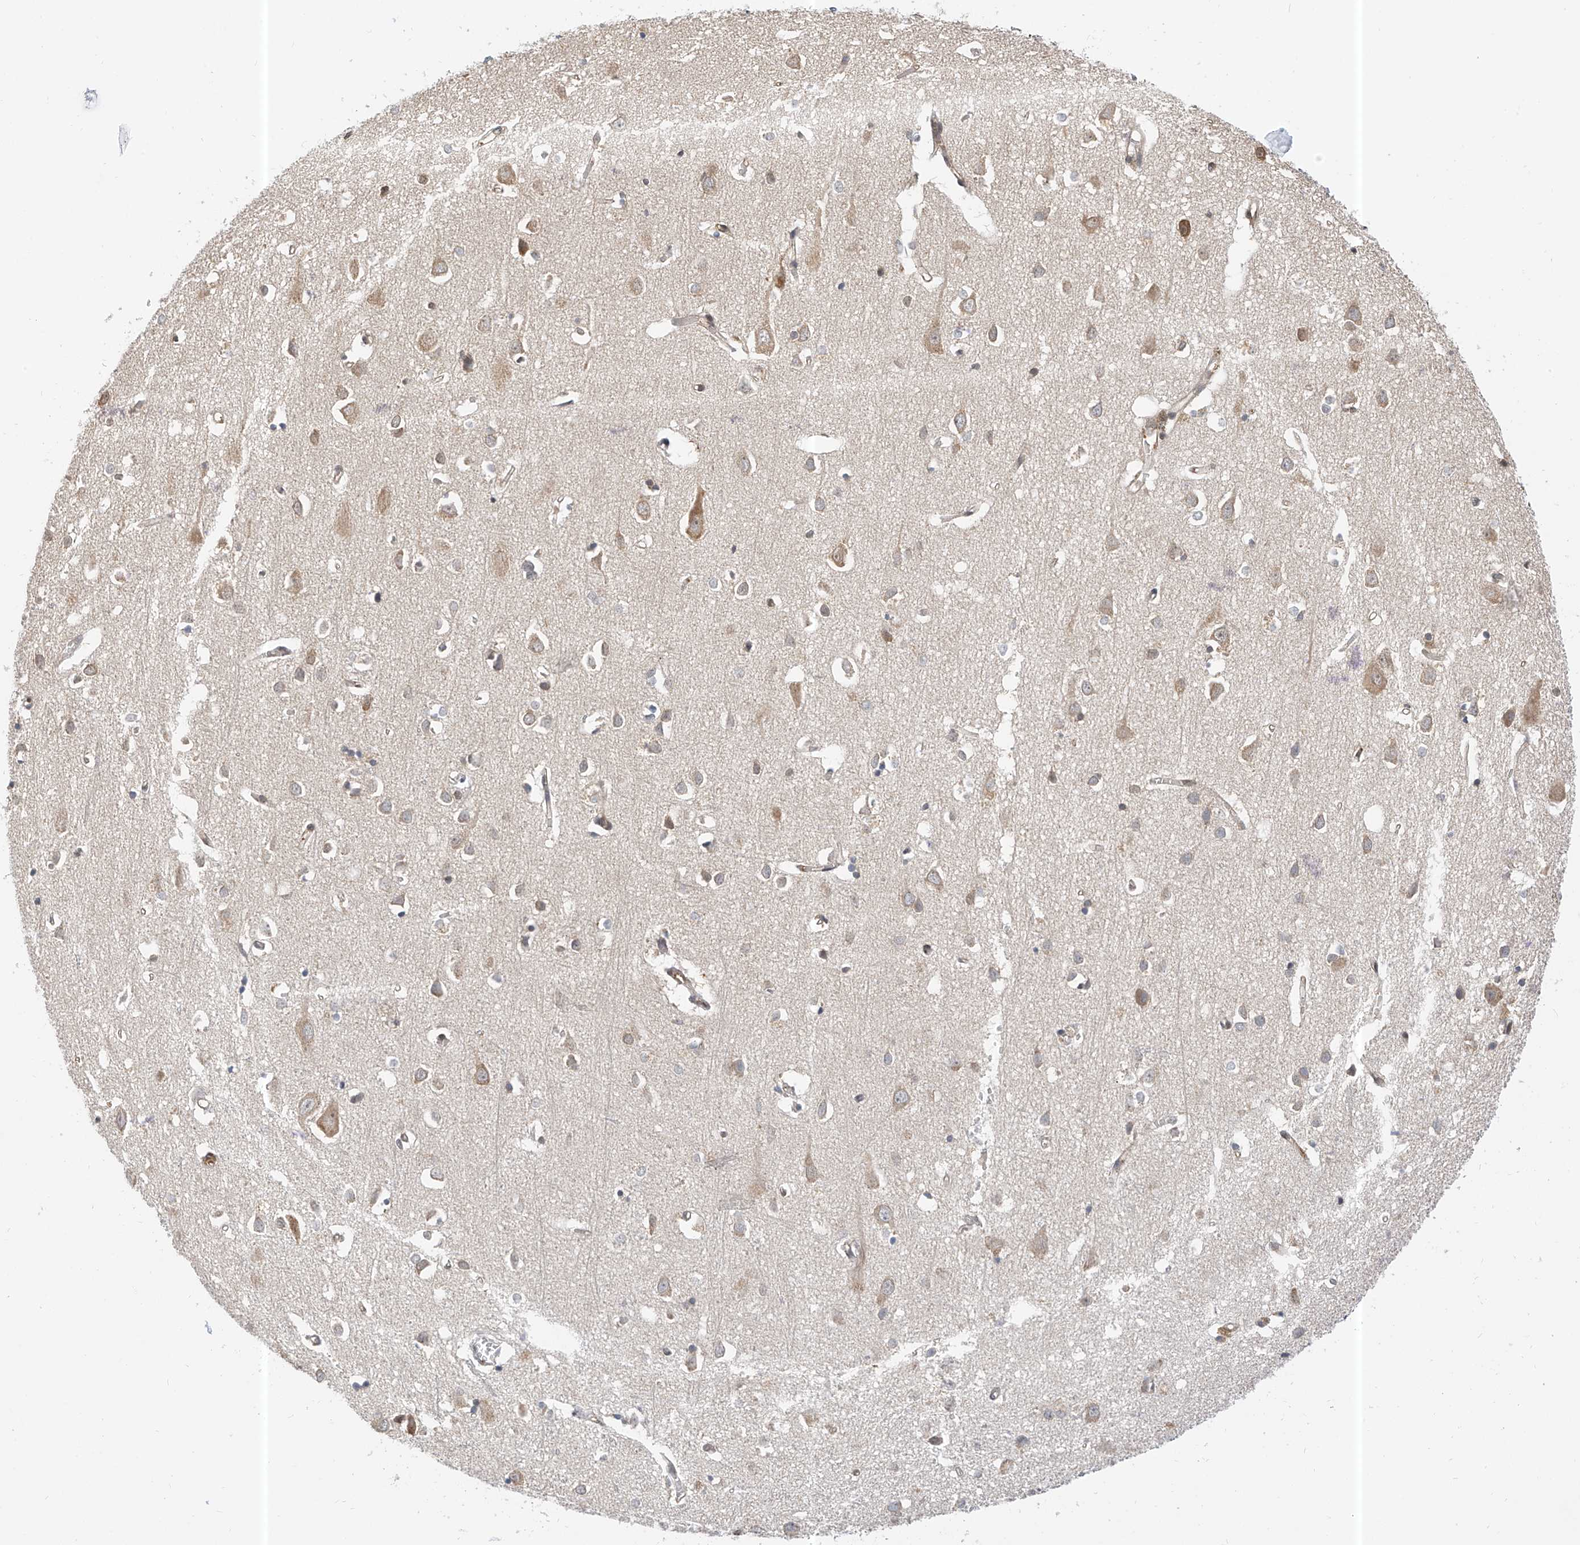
{"staining": {"intensity": "negative", "quantity": "none", "location": "none"}, "tissue": "cerebral cortex", "cell_type": "Endothelial cells", "image_type": "normal", "snomed": [{"axis": "morphology", "description": "Normal tissue, NOS"}, {"axis": "topography", "description": "Cerebral cortex"}], "caption": "Endothelial cells show no significant expression in unremarkable cerebral cortex. (DAB (3,3'-diaminobenzidine) IHC, high magnification).", "gene": "PPA2", "patient": {"sex": "female", "age": 64}}